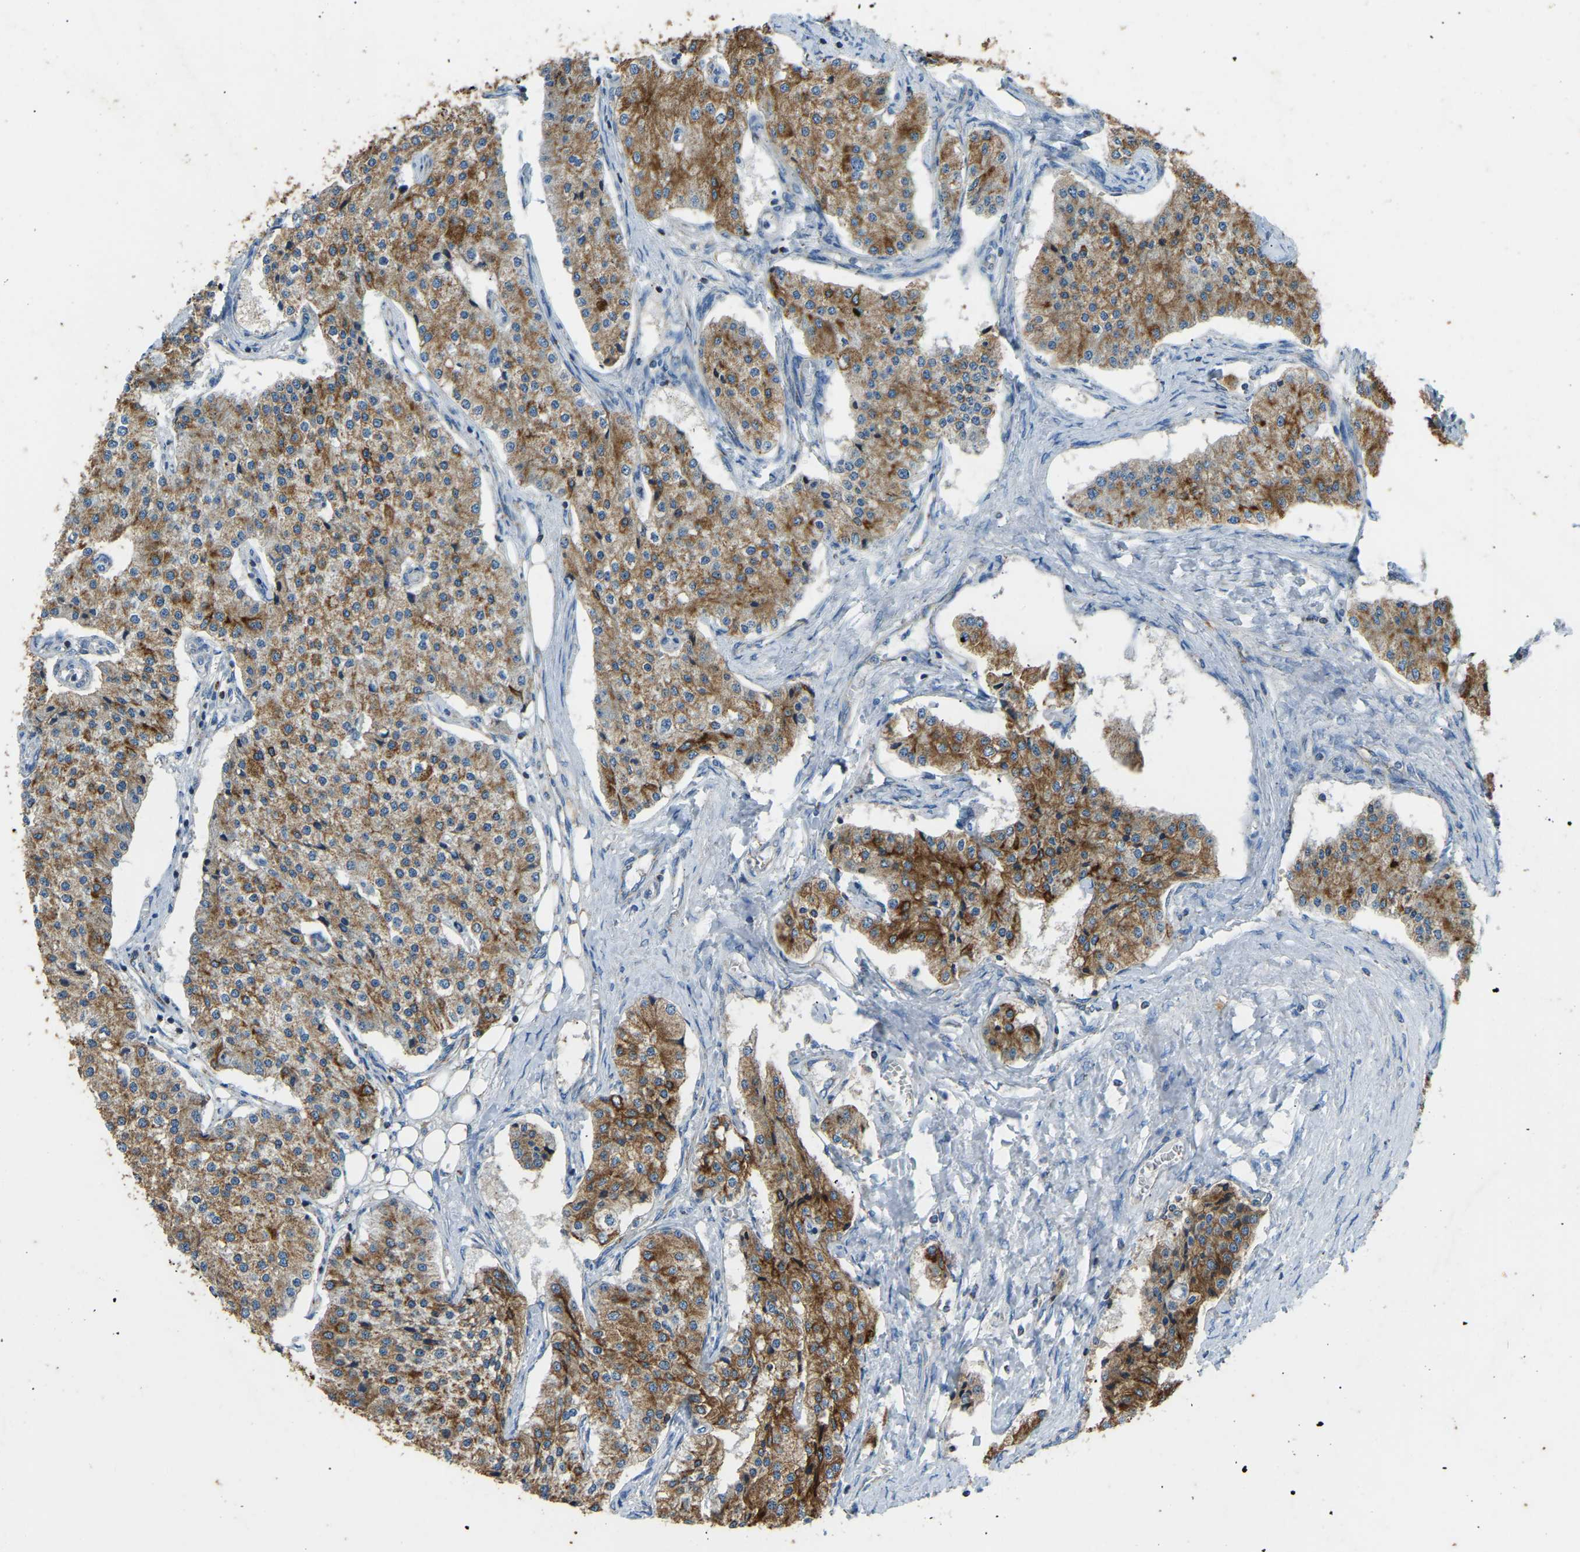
{"staining": {"intensity": "strong", "quantity": ">75%", "location": "cytoplasmic/membranous"}, "tissue": "carcinoid", "cell_type": "Tumor cells", "image_type": "cancer", "snomed": [{"axis": "morphology", "description": "Carcinoid, malignant, NOS"}, {"axis": "topography", "description": "Colon"}], "caption": "The immunohistochemical stain shows strong cytoplasmic/membranous staining in tumor cells of carcinoid tissue.", "gene": "ZNF200", "patient": {"sex": "female", "age": 52}}